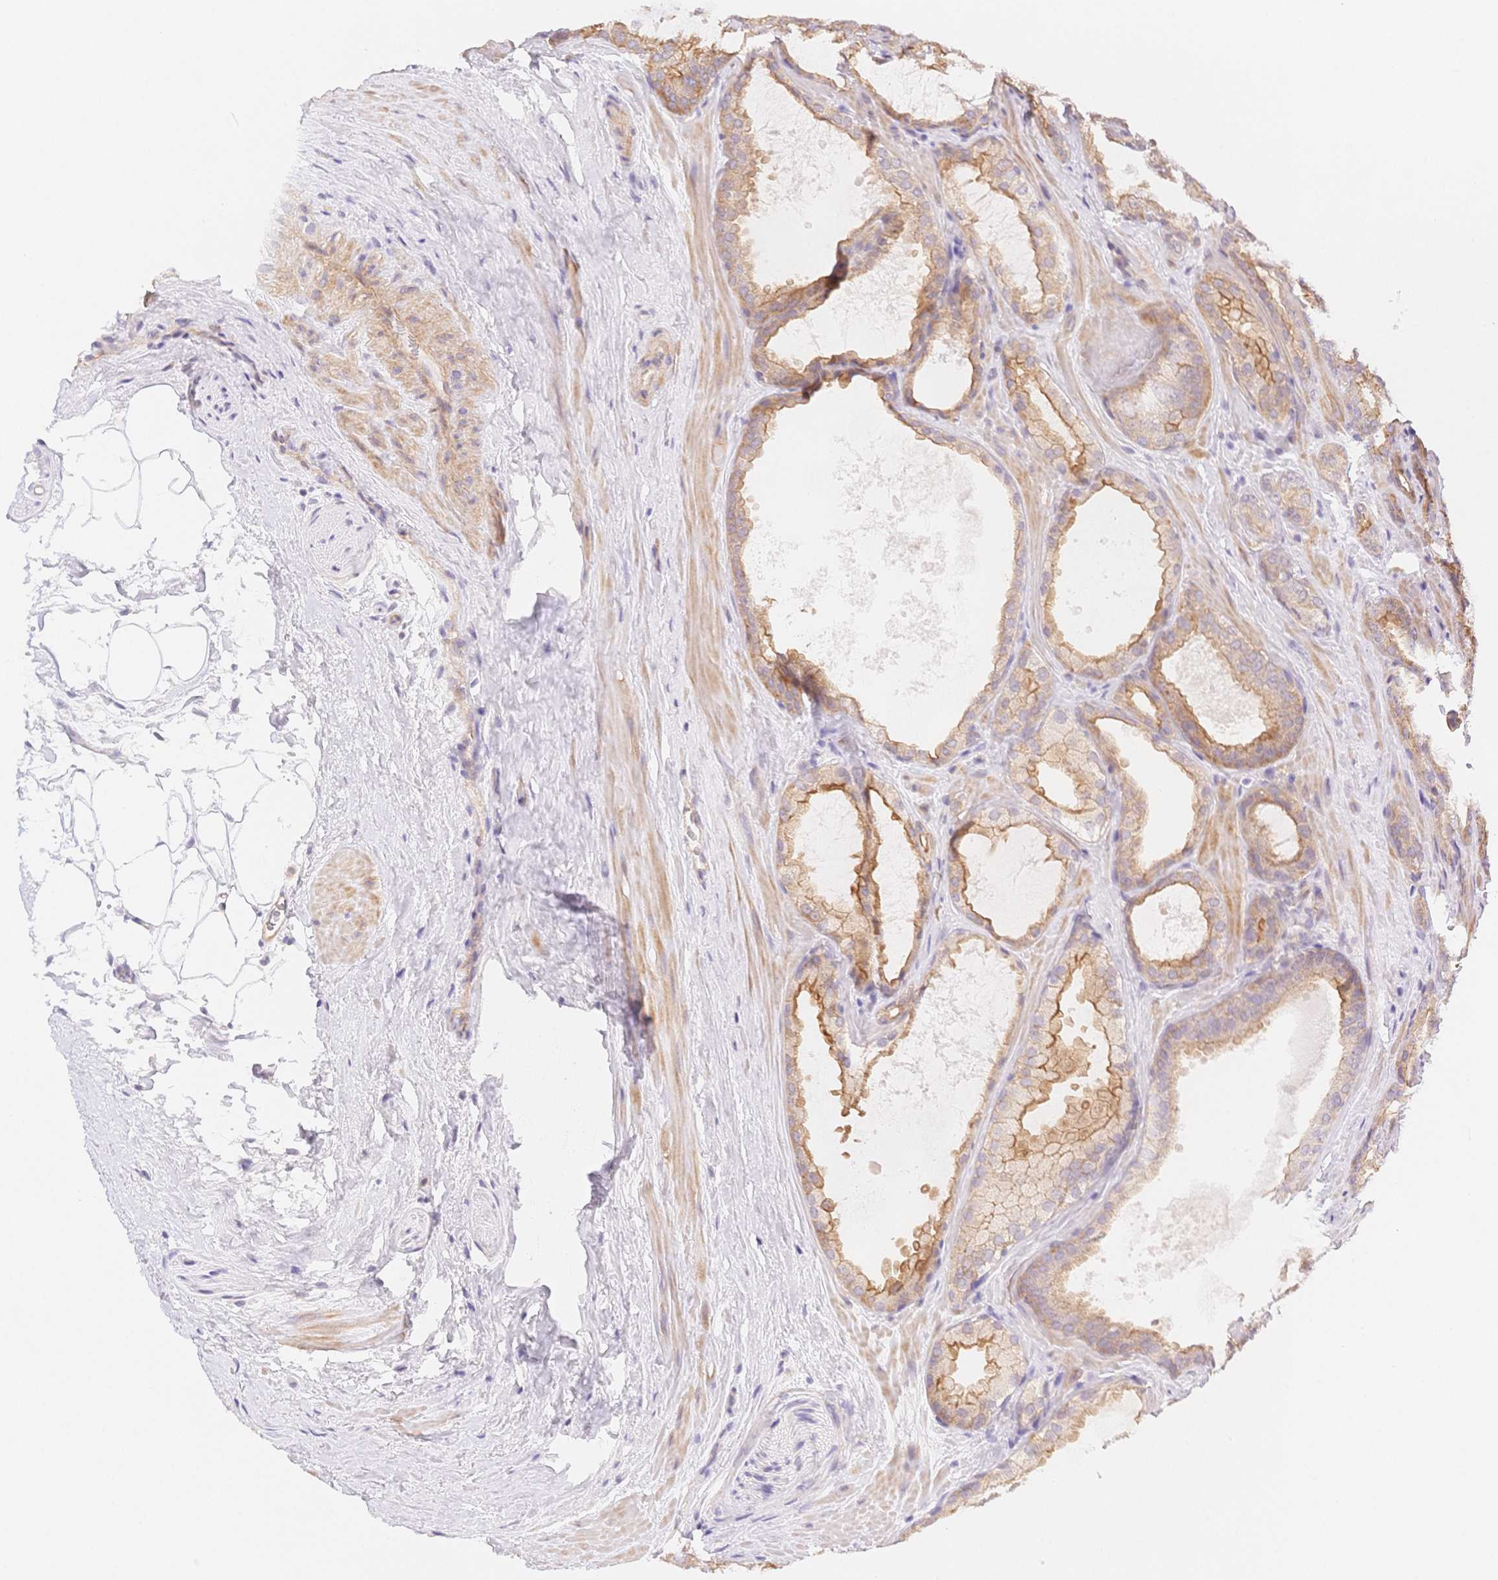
{"staining": {"intensity": "moderate", "quantity": "25%-75%", "location": "cytoplasmic/membranous"}, "tissue": "prostate cancer", "cell_type": "Tumor cells", "image_type": "cancer", "snomed": [{"axis": "morphology", "description": "Adenocarcinoma, High grade"}, {"axis": "topography", "description": "Prostate"}], "caption": "Human prostate high-grade adenocarcinoma stained with a protein marker shows moderate staining in tumor cells.", "gene": "CSN1S1", "patient": {"sex": "male", "age": 64}}